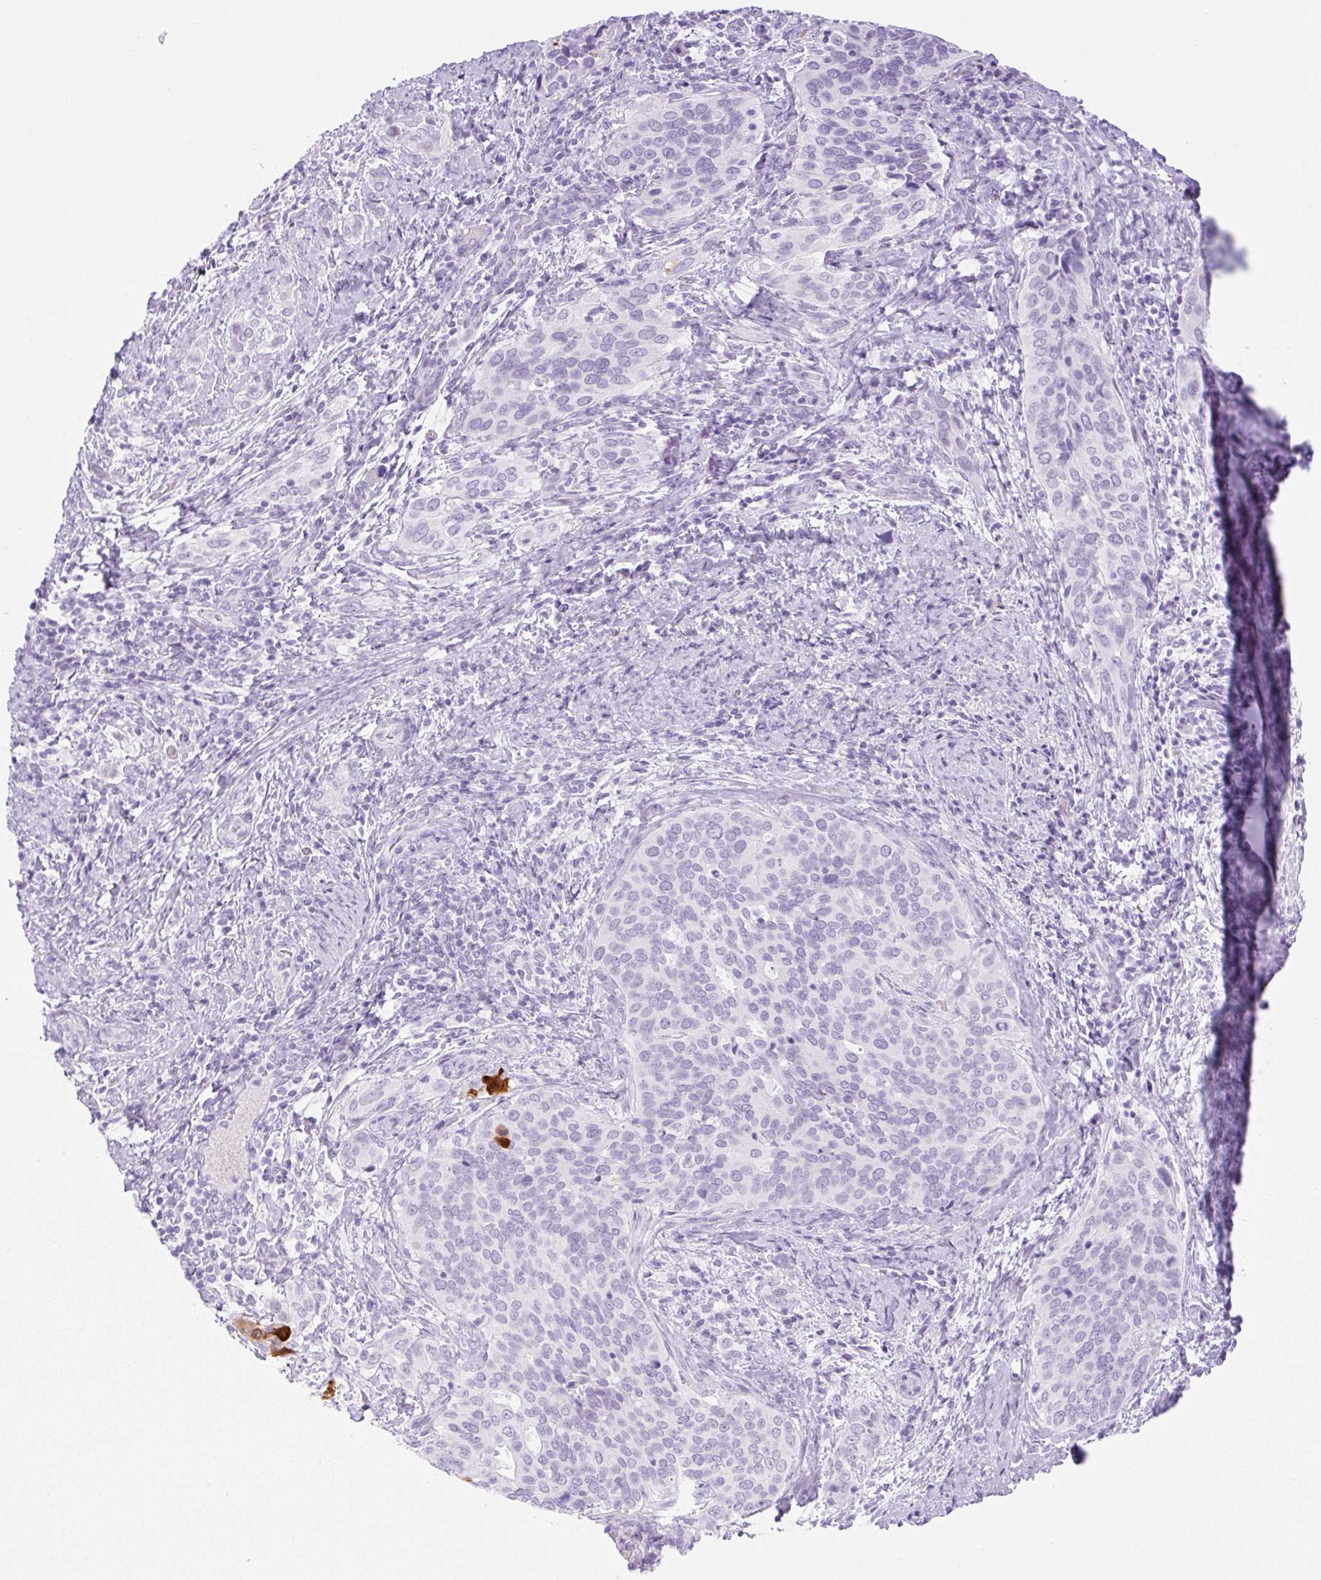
{"staining": {"intensity": "negative", "quantity": "none", "location": "none"}, "tissue": "cervical cancer", "cell_type": "Tumor cells", "image_type": "cancer", "snomed": [{"axis": "morphology", "description": "Squamous cell carcinoma, NOS"}, {"axis": "topography", "description": "Cervix"}], "caption": "Micrograph shows no protein expression in tumor cells of cervical cancer tissue.", "gene": "SPRR4", "patient": {"sex": "female", "age": 38}}